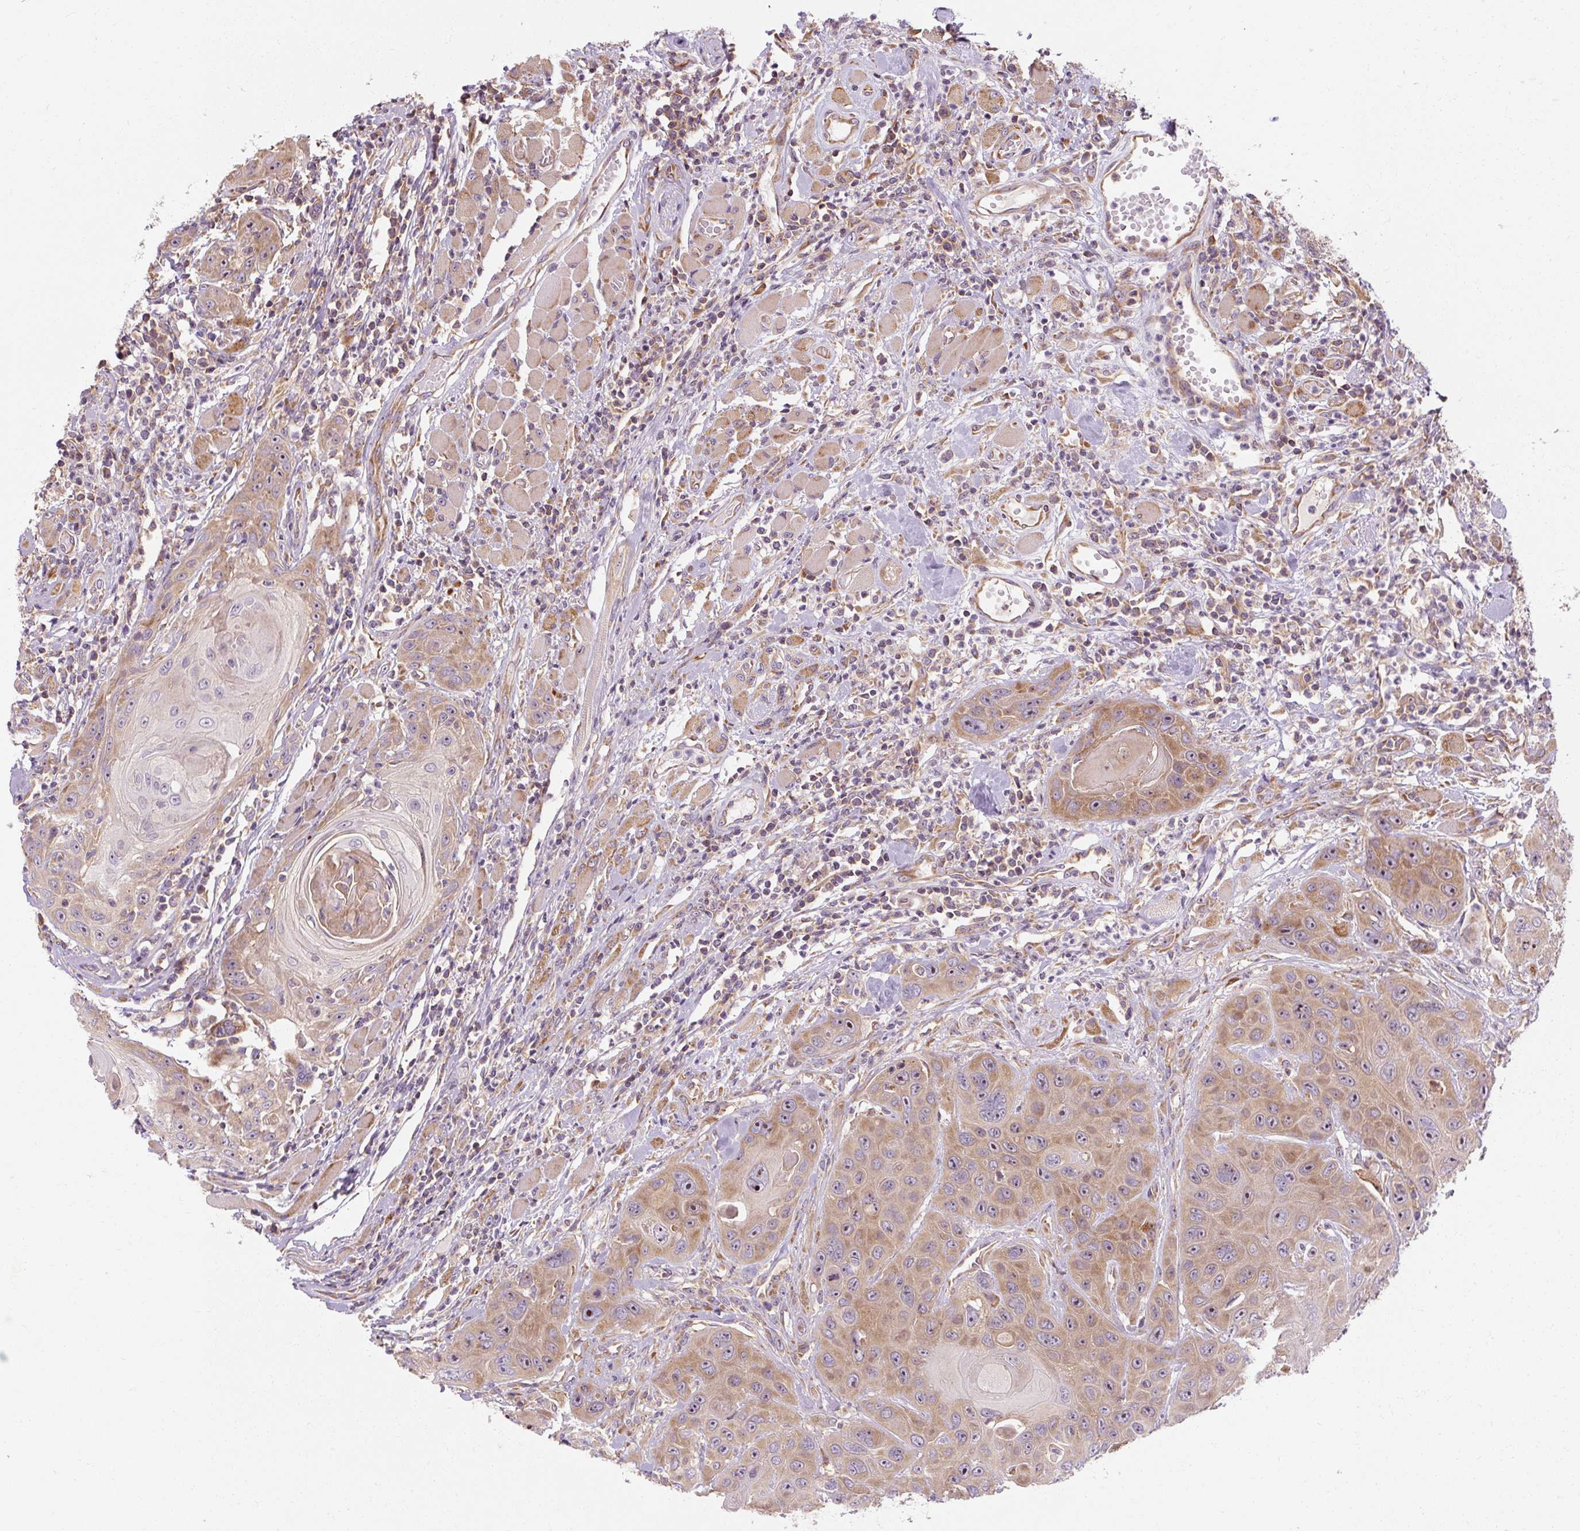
{"staining": {"intensity": "moderate", "quantity": "25%-75%", "location": "cytoplasmic/membranous"}, "tissue": "head and neck cancer", "cell_type": "Tumor cells", "image_type": "cancer", "snomed": [{"axis": "morphology", "description": "Squamous cell carcinoma, NOS"}, {"axis": "topography", "description": "Head-Neck"}], "caption": "This is a histology image of immunohistochemistry (IHC) staining of head and neck cancer, which shows moderate positivity in the cytoplasmic/membranous of tumor cells.", "gene": "PRSS48", "patient": {"sex": "female", "age": 59}}